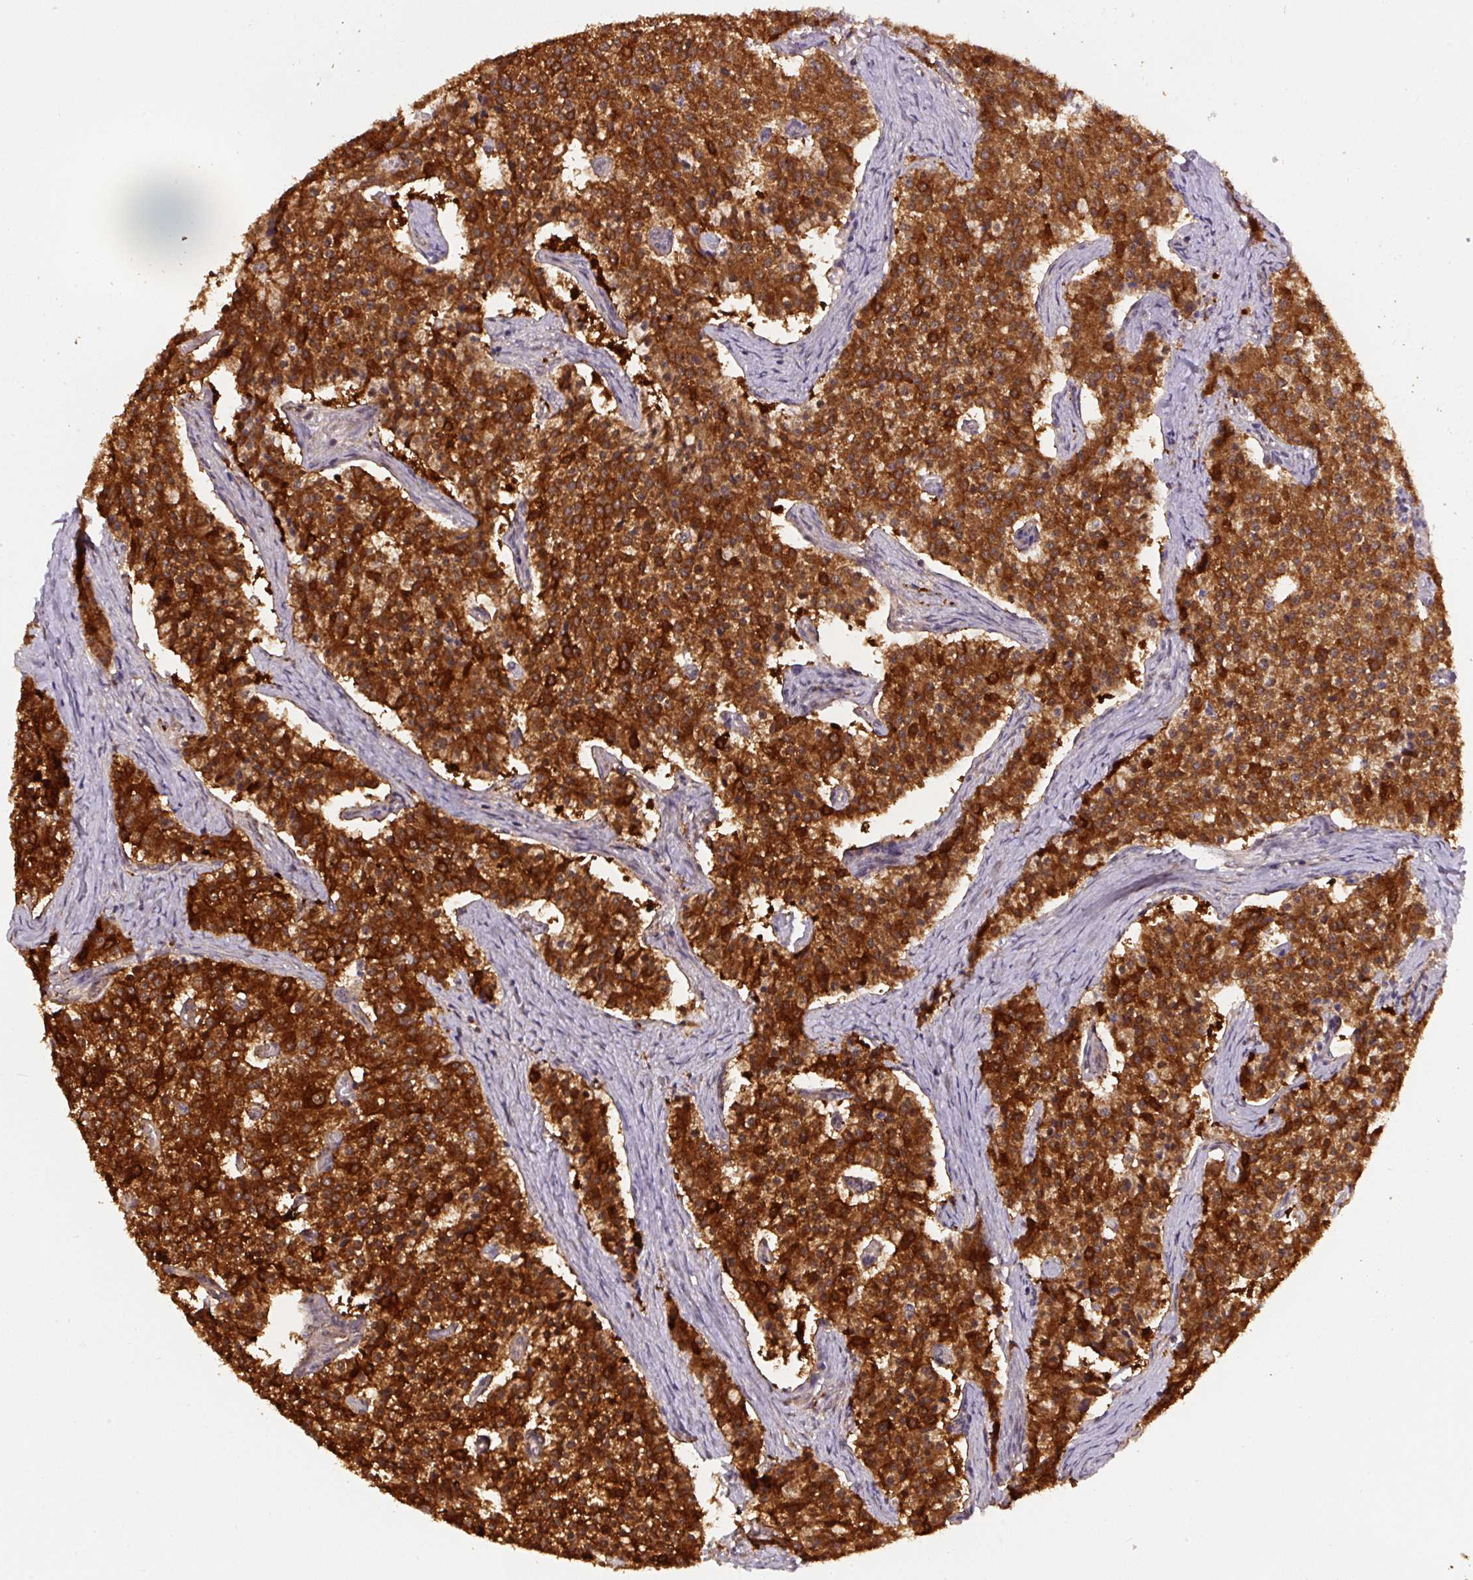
{"staining": {"intensity": "strong", "quantity": ">75%", "location": "cytoplasmic/membranous"}, "tissue": "carcinoid", "cell_type": "Tumor cells", "image_type": "cancer", "snomed": [{"axis": "morphology", "description": "Carcinoid, malignant, NOS"}, {"axis": "topography", "description": "Colon"}], "caption": "The image exhibits a brown stain indicating the presence of a protein in the cytoplasmic/membranous of tumor cells in carcinoid (malignant).", "gene": "ST13", "patient": {"sex": "female", "age": 52}}